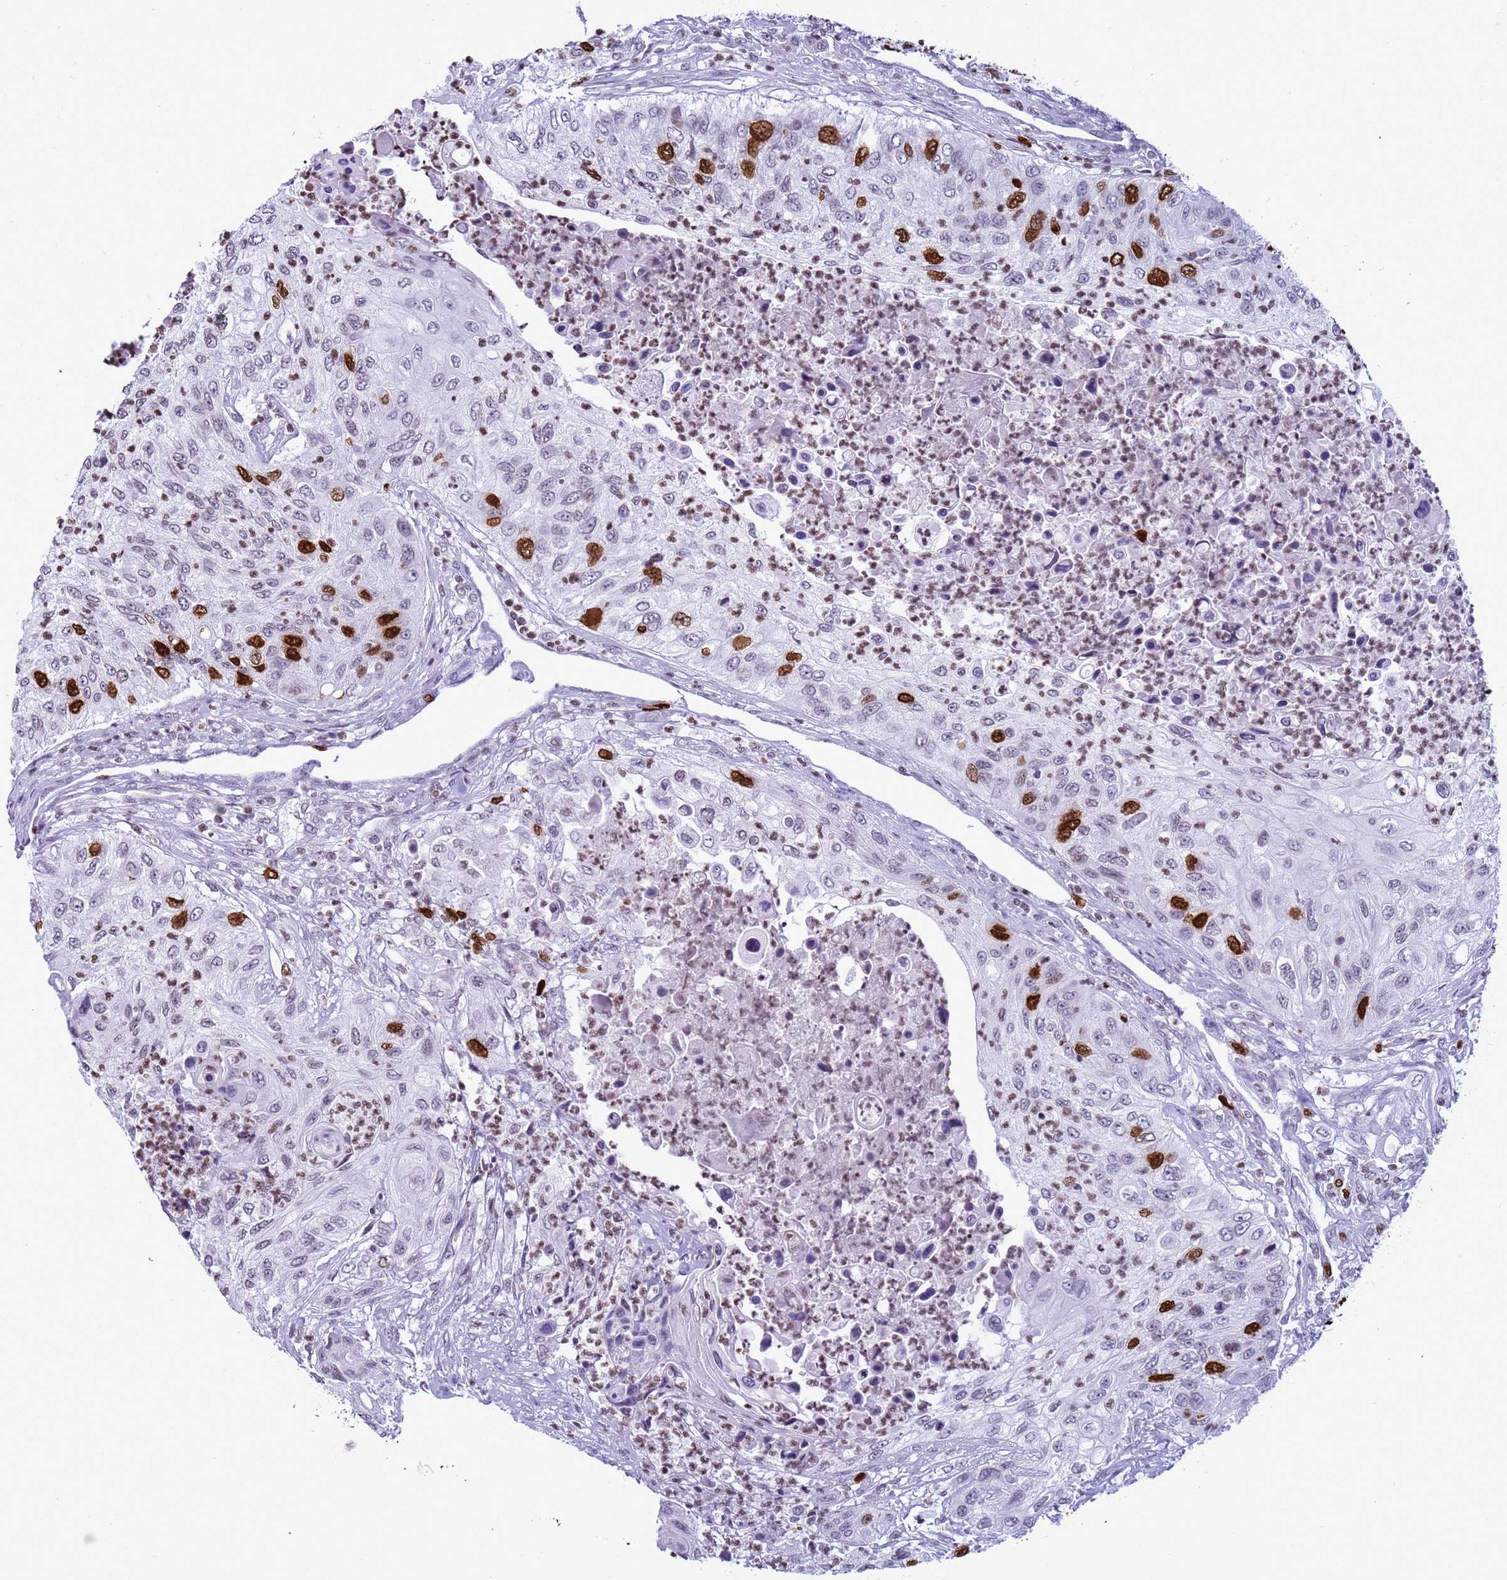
{"staining": {"intensity": "strong", "quantity": "<25%", "location": "nuclear"}, "tissue": "urothelial cancer", "cell_type": "Tumor cells", "image_type": "cancer", "snomed": [{"axis": "morphology", "description": "Urothelial carcinoma, High grade"}, {"axis": "topography", "description": "Urinary bladder"}], "caption": "Human high-grade urothelial carcinoma stained with a protein marker shows strong staining in tumor cells.", "gene": "H4C8", "patient": {"sex": "female", "age": 60}}